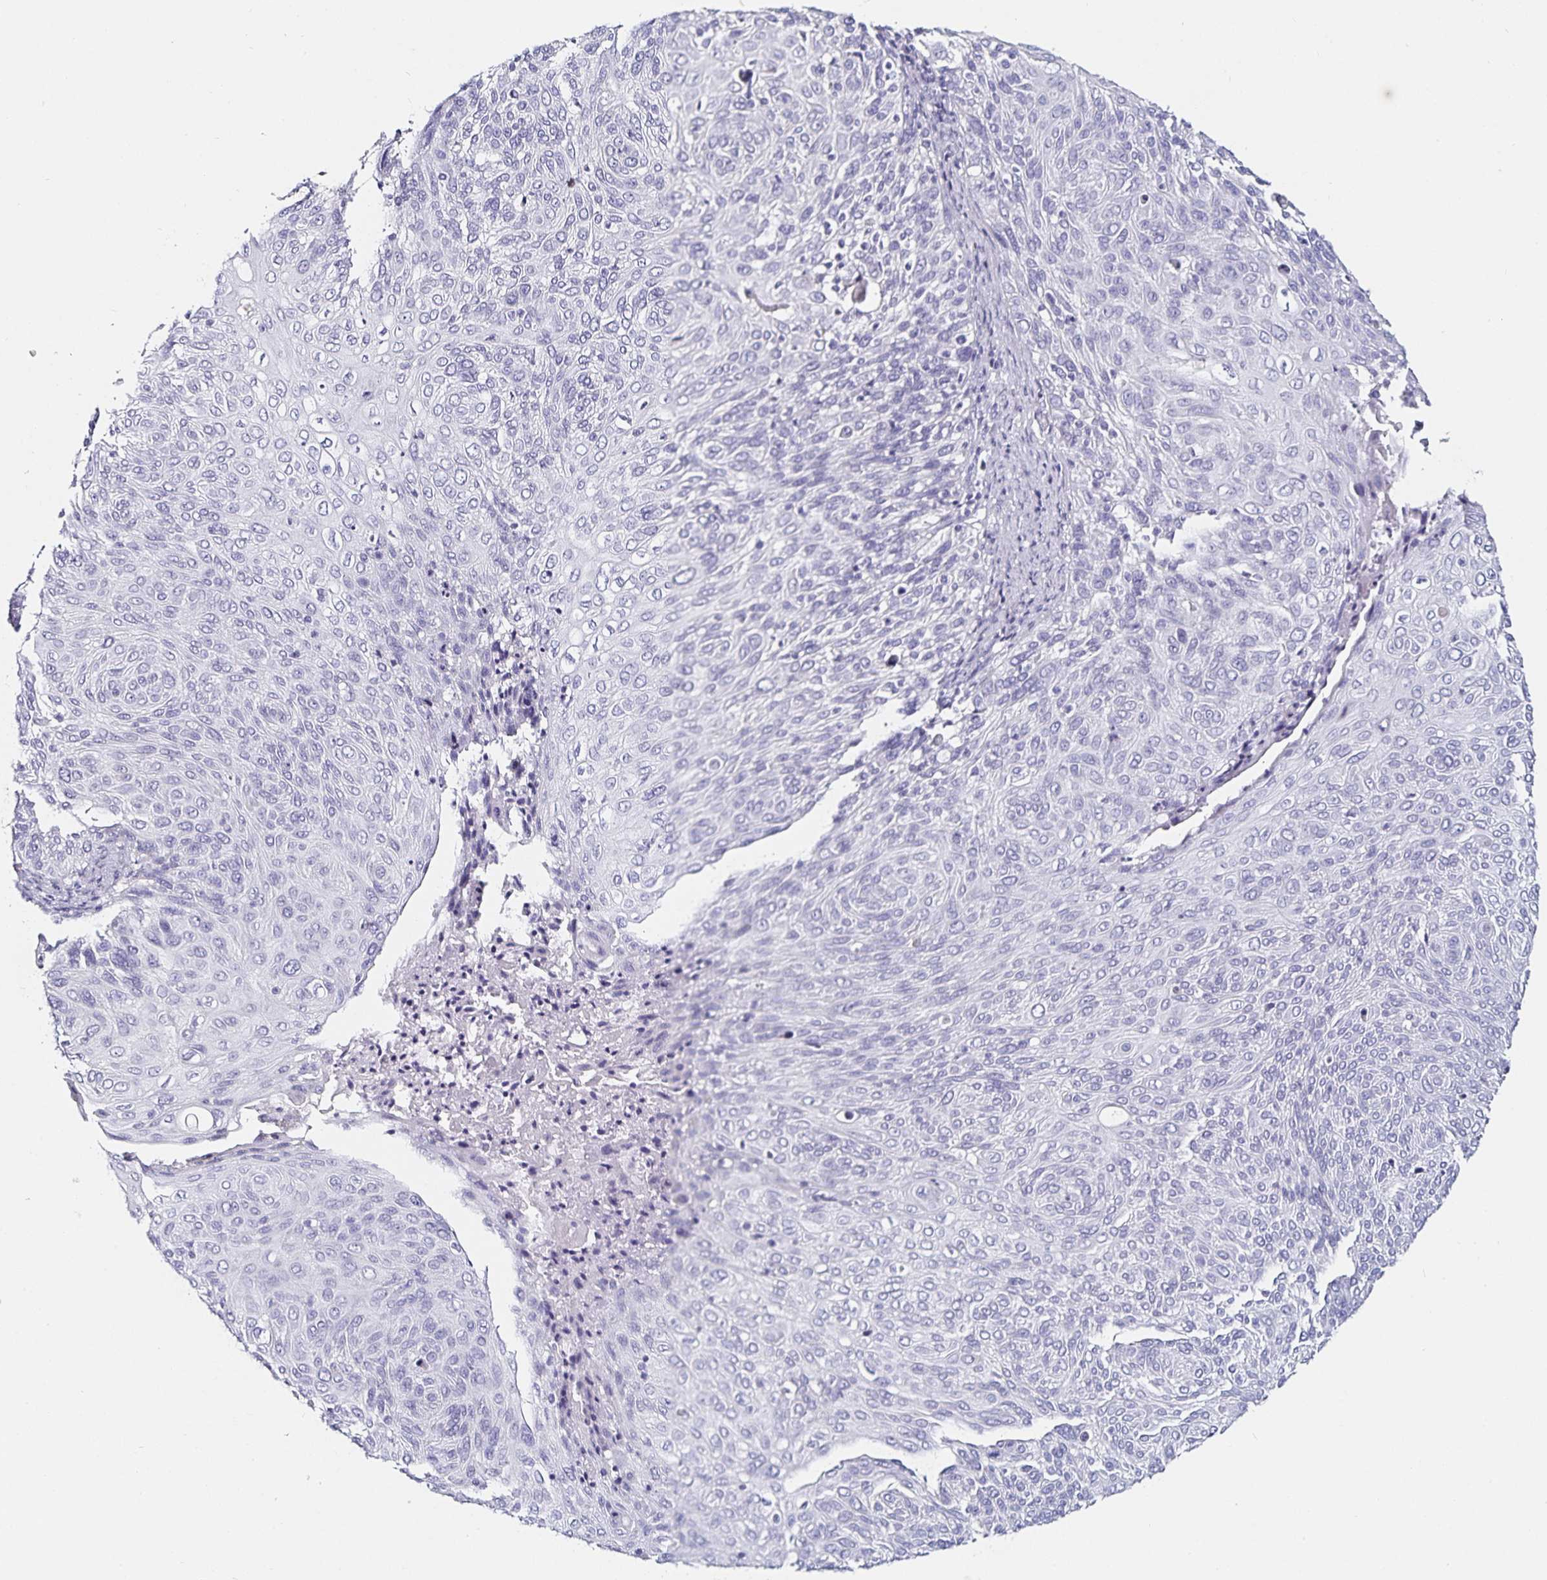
{"staining": {"intensity": "negative", "quantity": "none", "location": "none"}, "tissue": "cervical cancer", "cell_type": "Tumor cells", "image_type": "cancer", "snomed": [{"axis": "morphology", "description": "Squamous cell carcinoma, NOS"}, {"axis": "topography", "description": "Cervix"}], "caption": "Immunohistochemistry (IHC) of human cervical cancer reveals no expression in tumor cells.", "gene": "TSPAN7", "patient": {"sex": "female", "age": 31}}